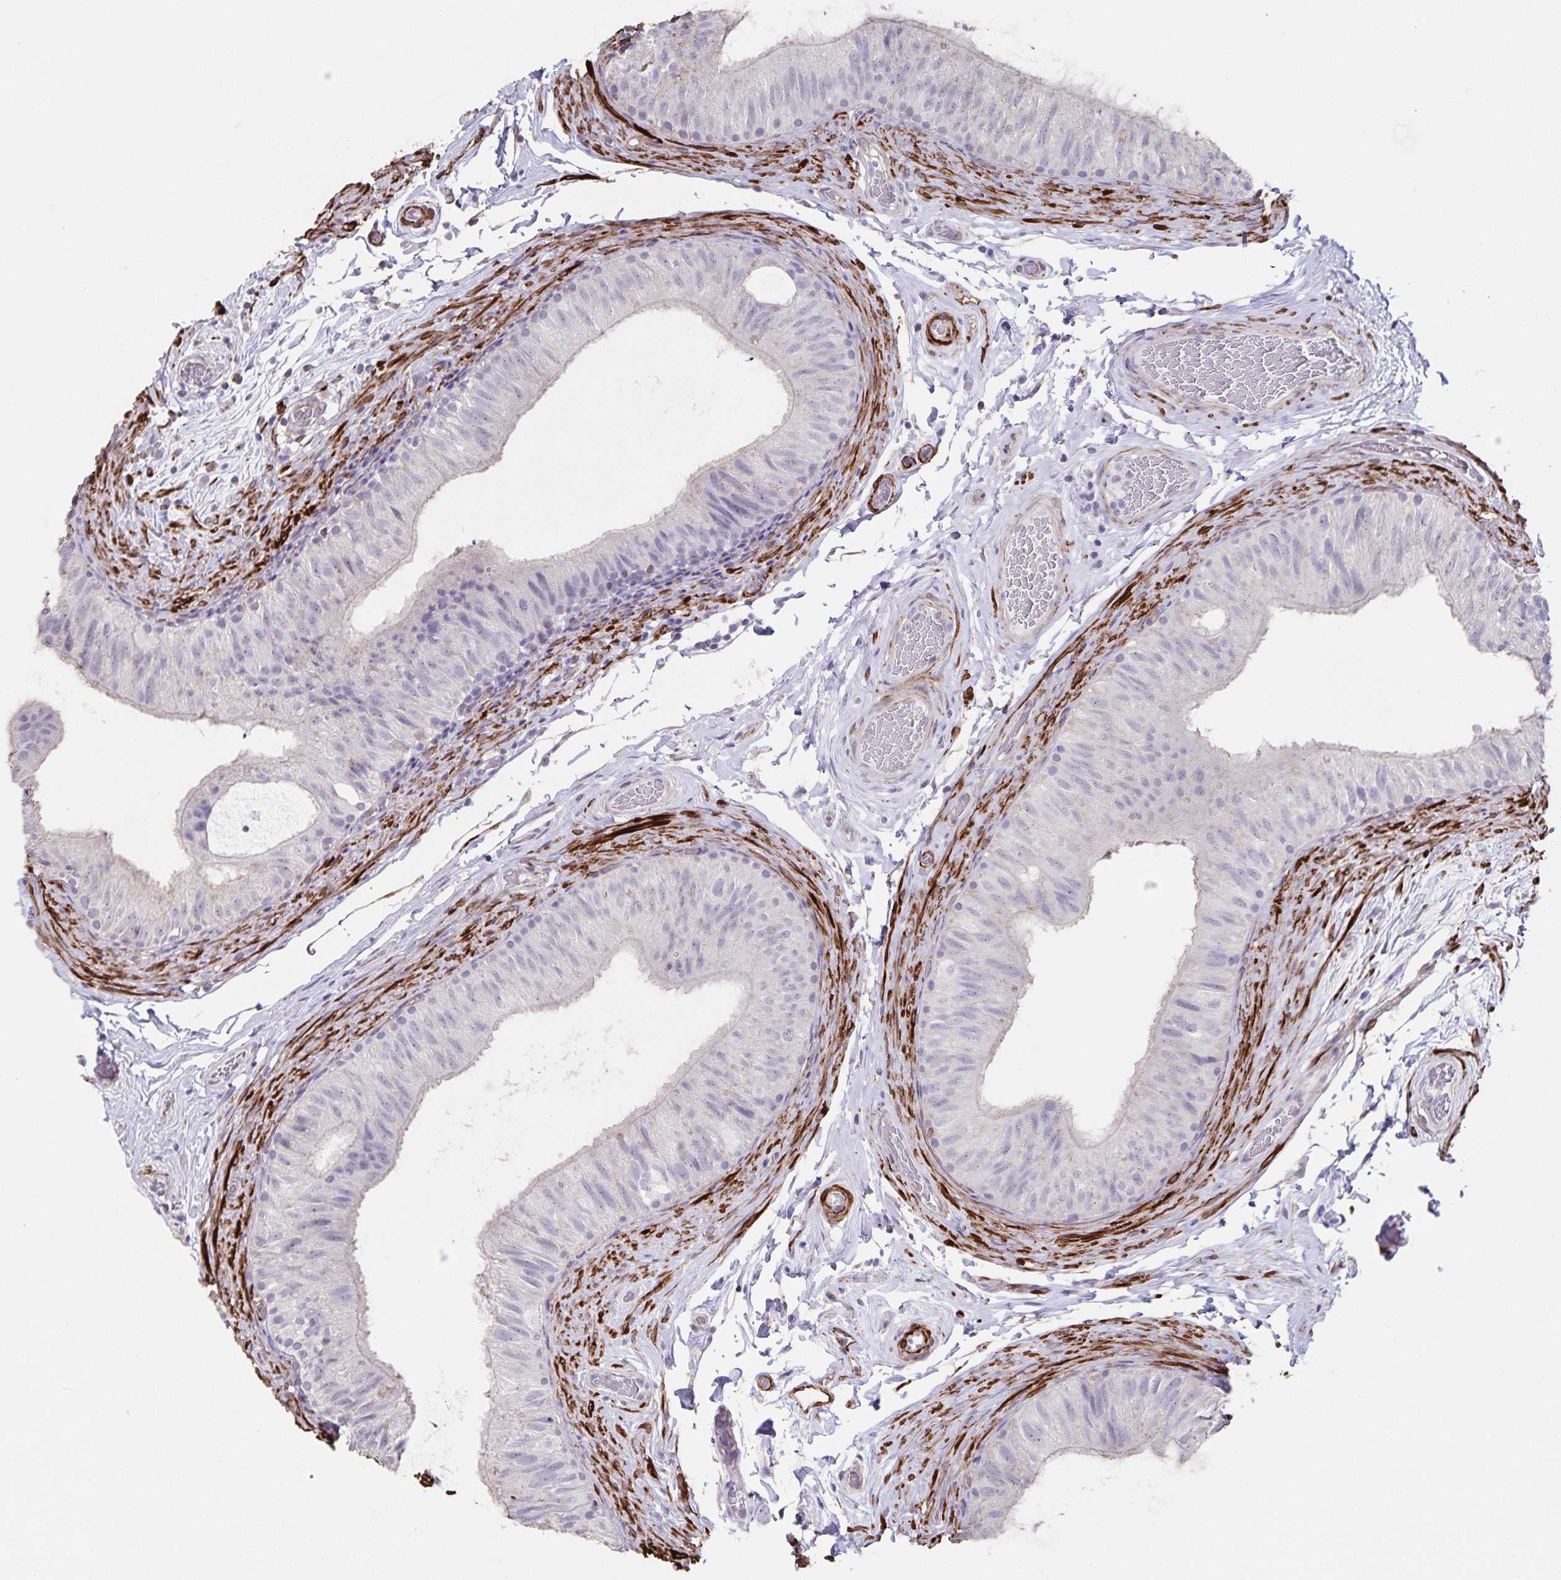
{"staining": {"intensity": "negative", "quantity": "none", "location": "none"}, "tissue": "epididymis", "cell_type": "Glandular cells", "image_type": "normal", "snomed": [{"axis": "morphology", "description": "Normal tissue, NOS"}, {"axis": "topography", "description": "Epididymis, spermatic cord, NOS"}, {"axis": "topography", "description": "Epididymis"}], "caption": "Human epididymis stained for a protein using immunohistochemistry displays no expression in glandular cells.", "gene": "SYNM", "patient": {"sex": "male", "age": 31}}